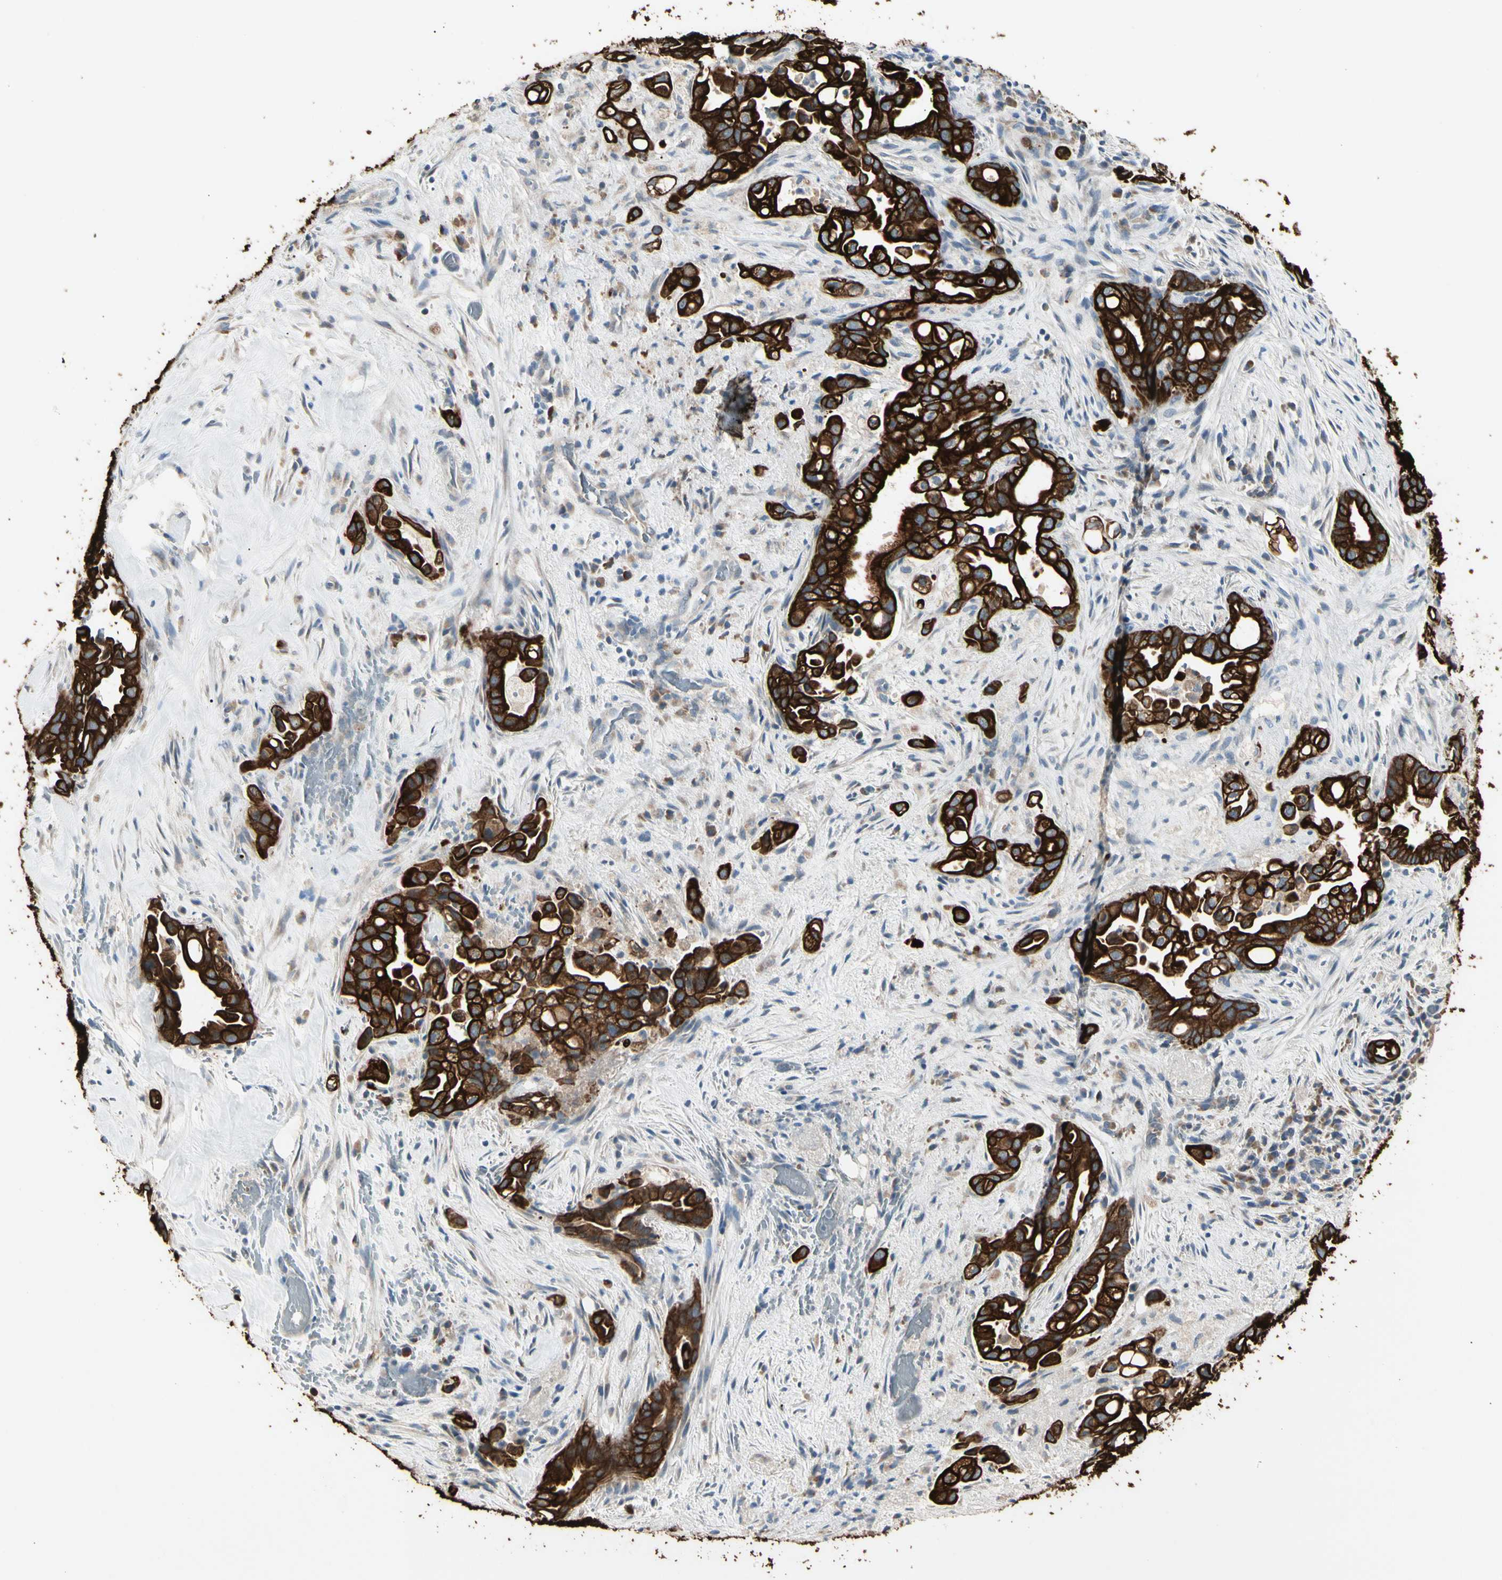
{"staining": {"intensity": "strong", "quantity": ">75%", "location": "cytoplasmic/membranous"}, "tissue": "liver cancer", "cell_type": "Tumor cells", "image_type": "cancer", "snomed": [{"axis": "morphology", "description": "Cholangiocarcinoma"}, {"axis": "topography", "description": "Liver"}], "caption": "An image of human cholangiocarcinoma (liver) stained for a protein displays strong cytoplasmic/membranous brown staining in tumor cells.", "gene": "SKIL", "patient": {"sex": "female", "age": 68}}